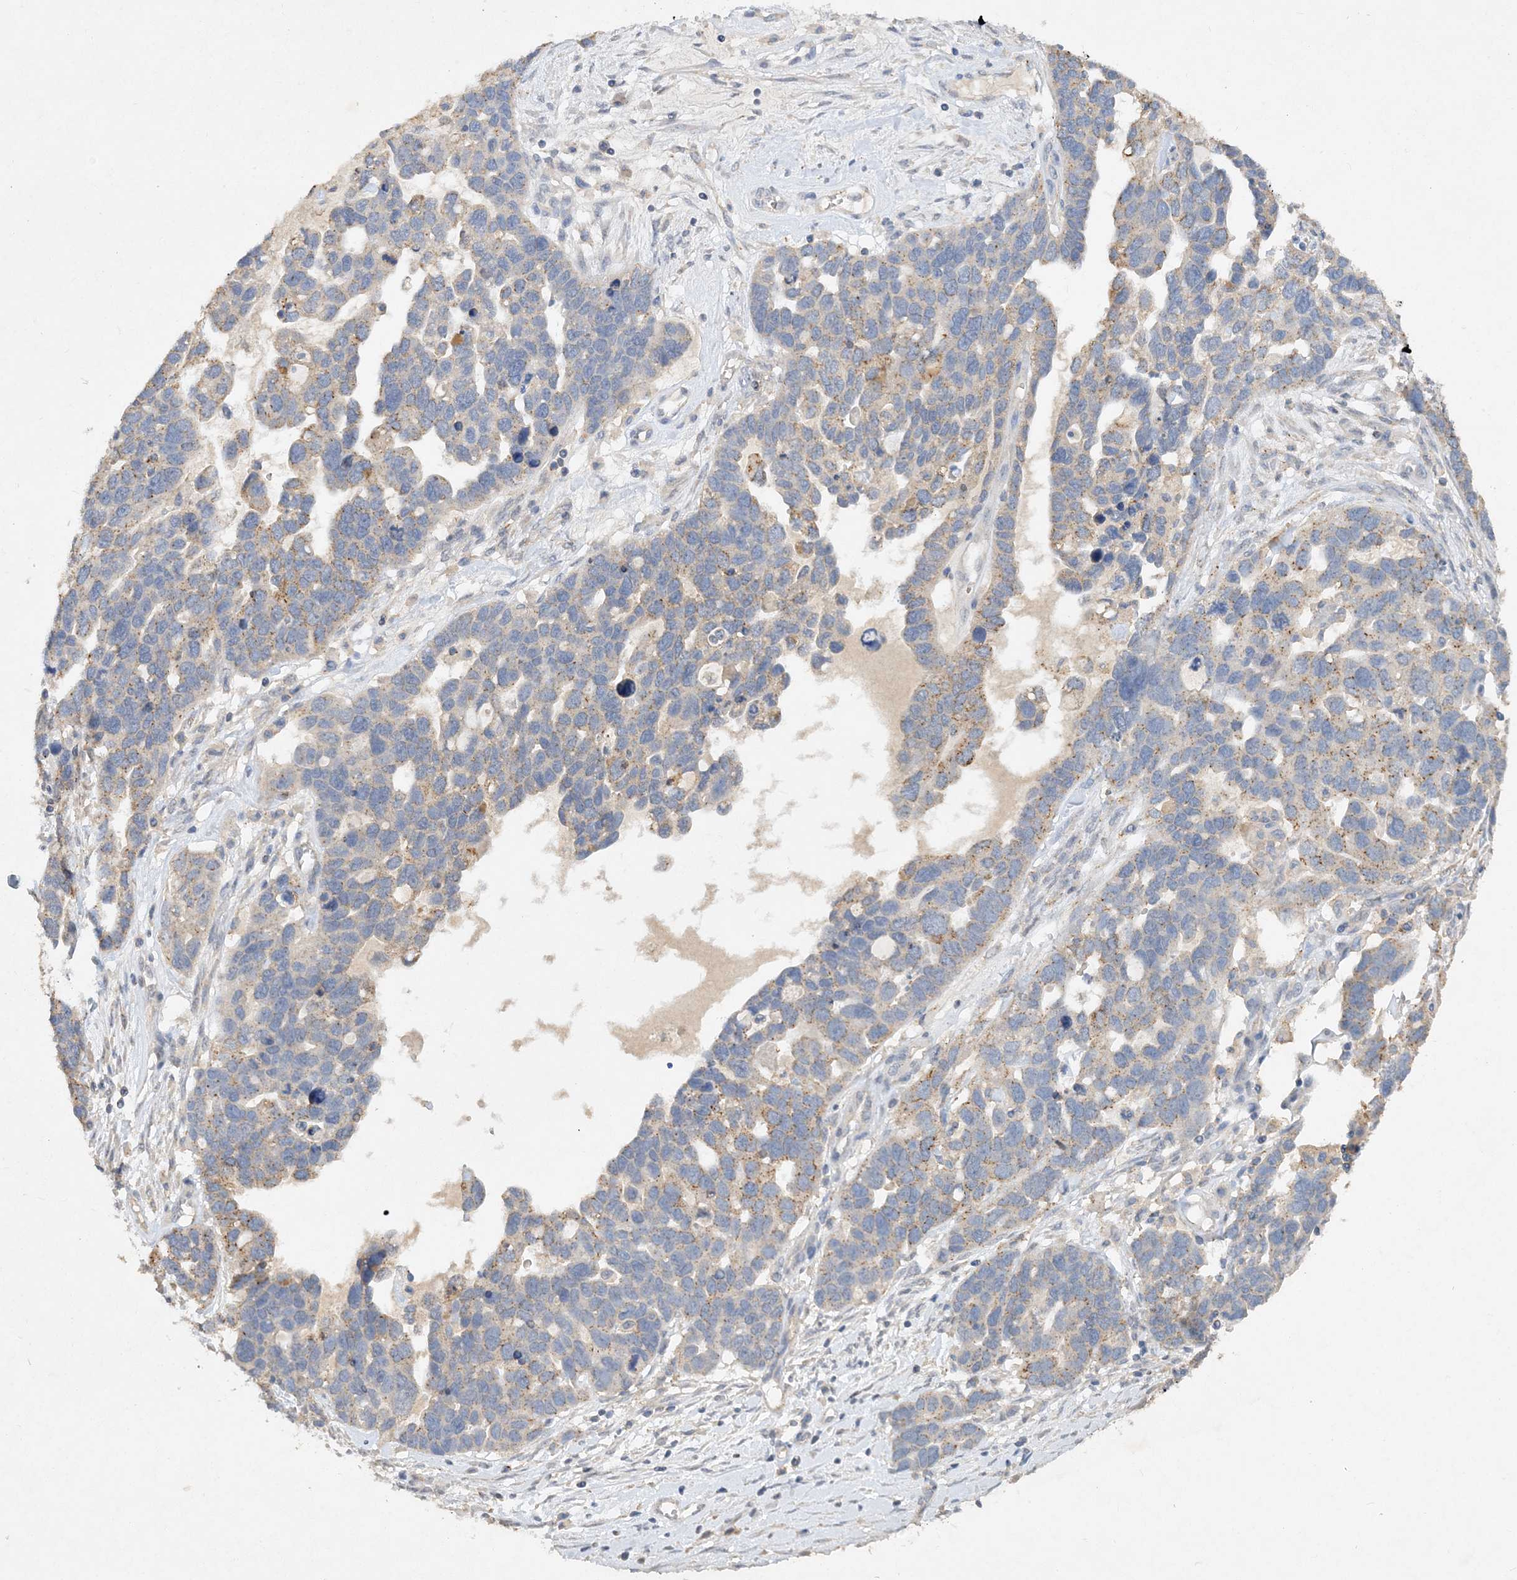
{"staining": {"intensity": "weak", "quantity": "<25%", "location": "cytoplasmic/membranous"}, "tissue": "ovarian cancer", "cell_type": "Tumor cells", "image_type": "cancer", "snomed": [{"axis": "morphology", "description": "Cystadenocarcinoma, serous, NOS"}, {"axis": "topography", "description": "Ovary"}], "caption": "DAB immunohistochemical staining of human ovarian serous cystadenocarcinoma exhibits no significant expression in tumor cells. (DAB (3,3'-diaminobenzidine) IHC visualized using brightfield microscopy, high magnification).", "gene": "C11orf58", "patient": {"sex": "female", "age": 54}}